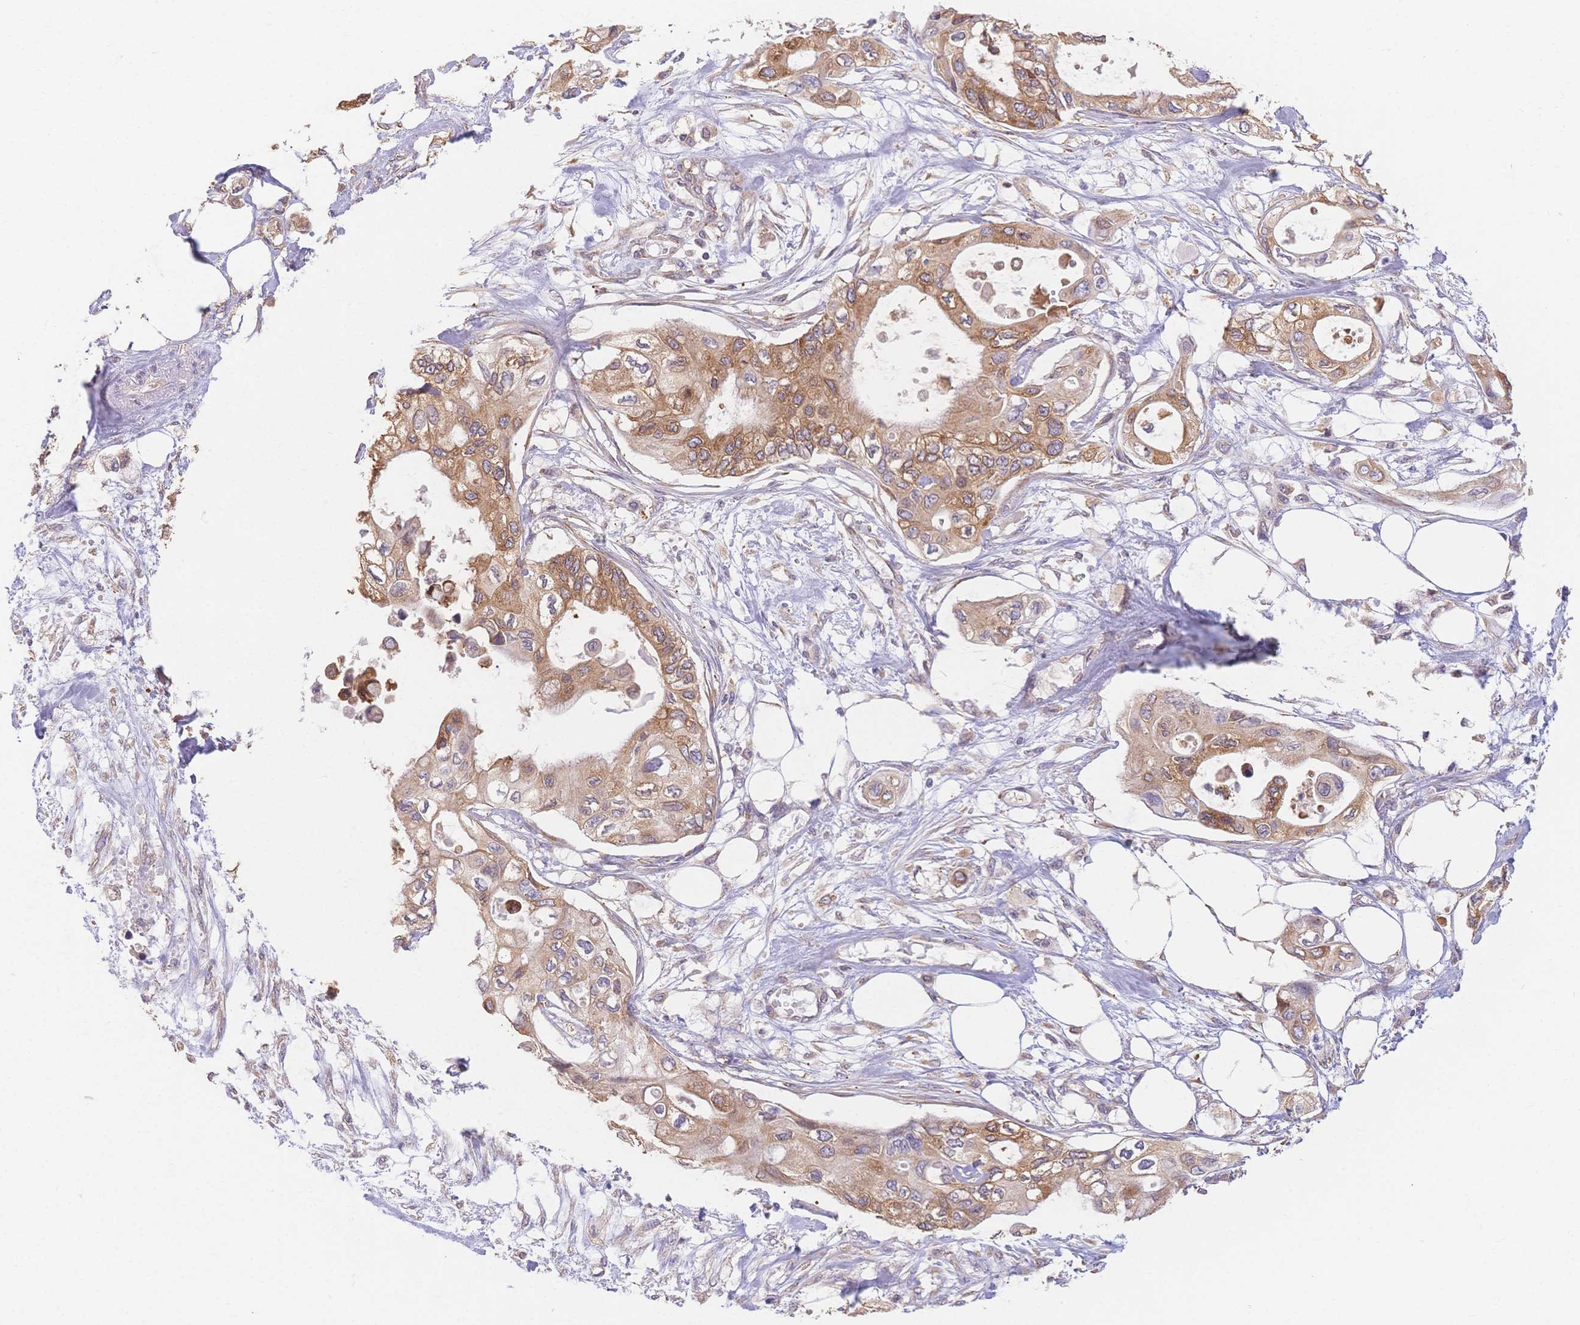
{"staining": {"intensity": "moderate", "quantity": "25%-75%", "location": "cytoplasmic/membranous"}, "tissue": "pancreatic cancer", "cell_type": "Tumor cells", "image_type": "cancer", "snomed": [{"axis": "morphology", "description": "Adenocarcinoma, NOS"}, {"axis": "topography", "description": "Pancreas"}], "caption": "Brown immunohistochemical staining in human adenocarcinoma (pancreatic) exhibits moderate cytoplasmic/membranous staining in approximately 25%-75% of tumor cells. (DAB = brown stain, brightfield microscopy at high magnification).", "gene": "HS3ST5", "patient": {"sex": "female", "age": 63}}